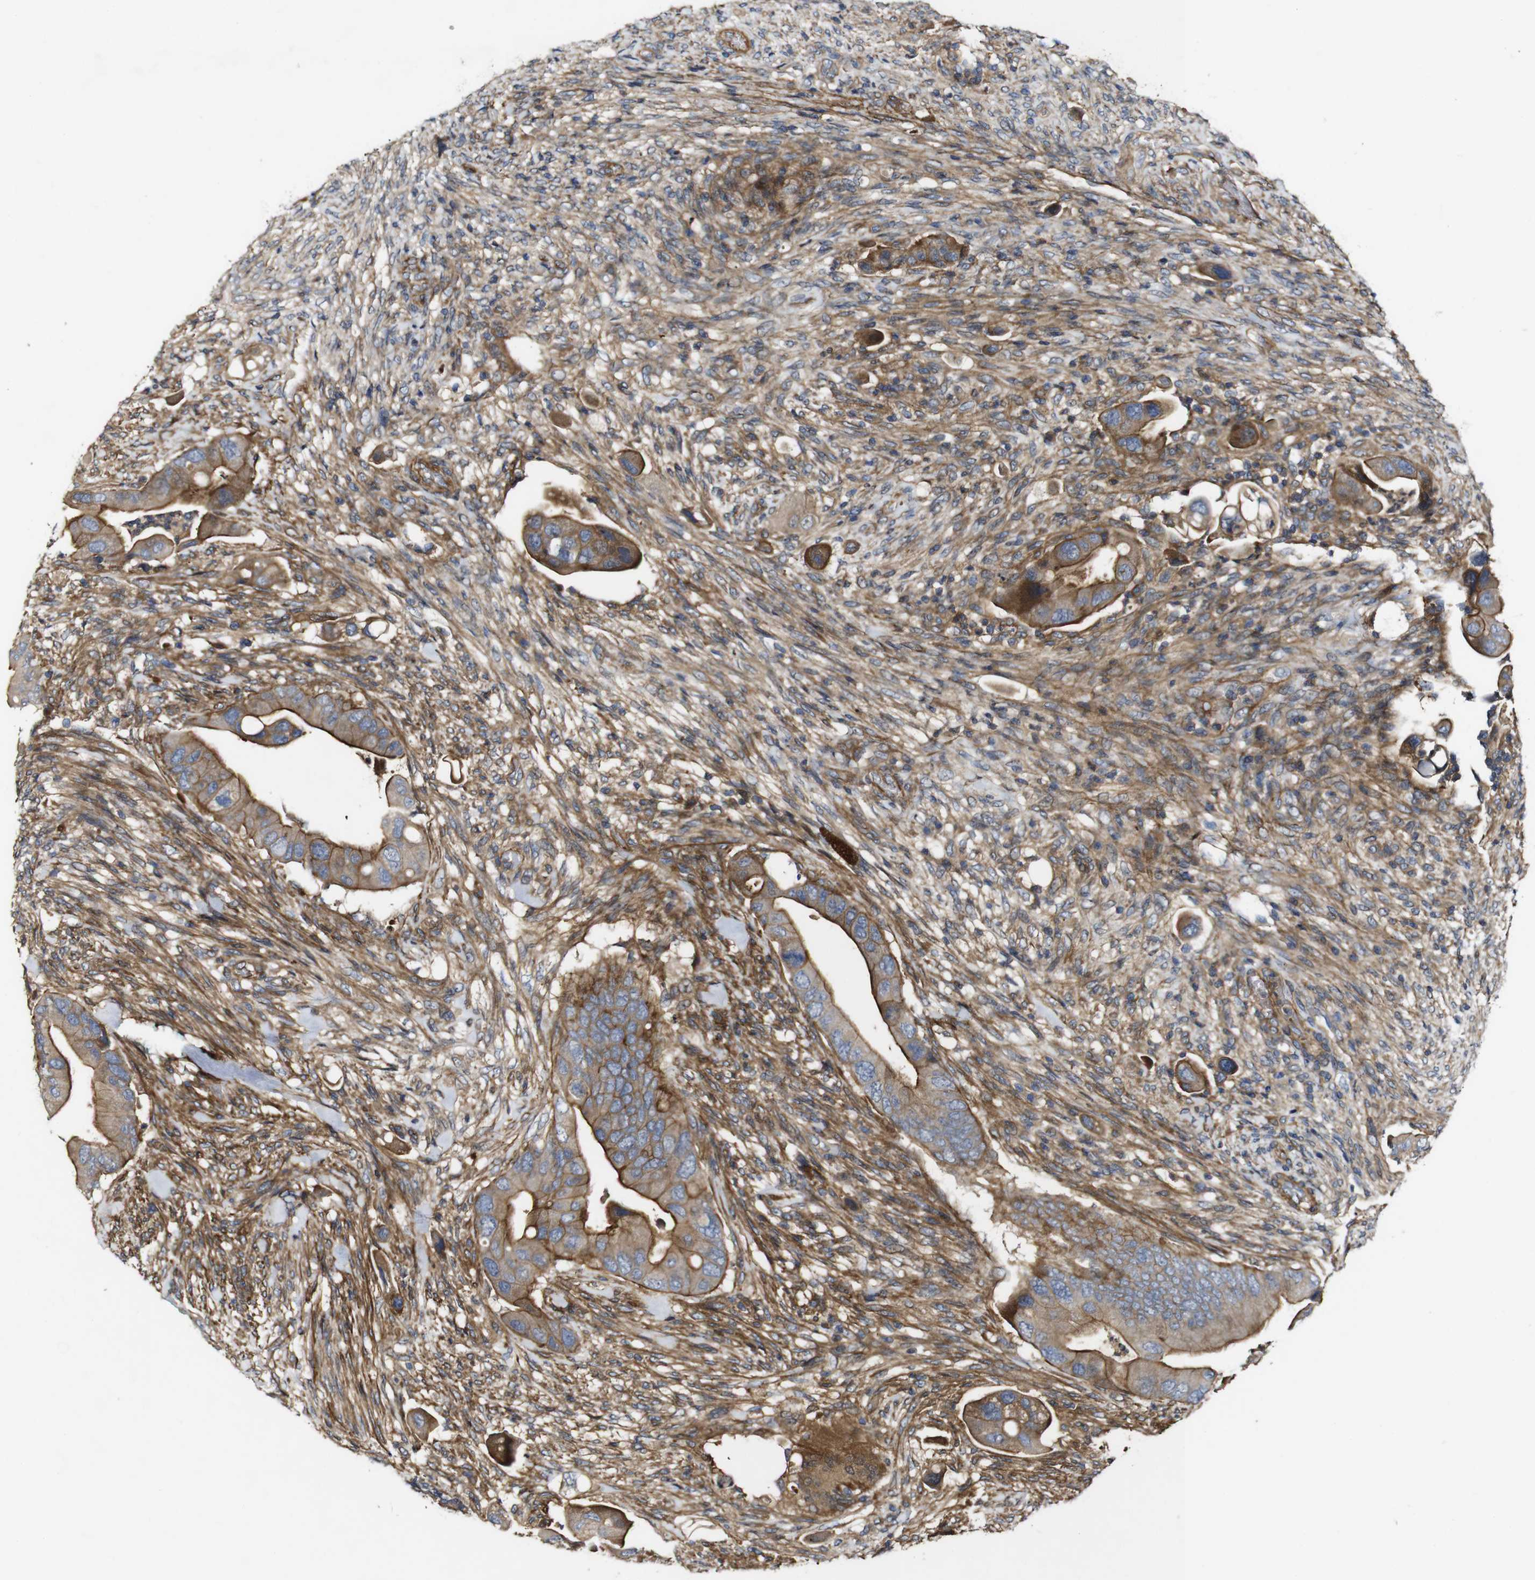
{"staining": {"intensity": "moderate", "quantity": ">75%", "location": "cytoplasmic/membranous"}, "tissue": "colorectal cancer", "cell_type": "Tumor cells", "image_type": "cancer", "snomed": [{"axis": "morphology", "description": "Adenocarcinoma, NOS"}, {"axis": "topography", "description": "Rectum"}], "caption": "Immunohistochemical staining of colorectal adenocarcinoma shows medium levels of moderate cytoplasmic/membranous protein expression in approximately >75% of tumor cells.", "gene": "GSDME", "patient": {"sex": "female", "age": 57}}